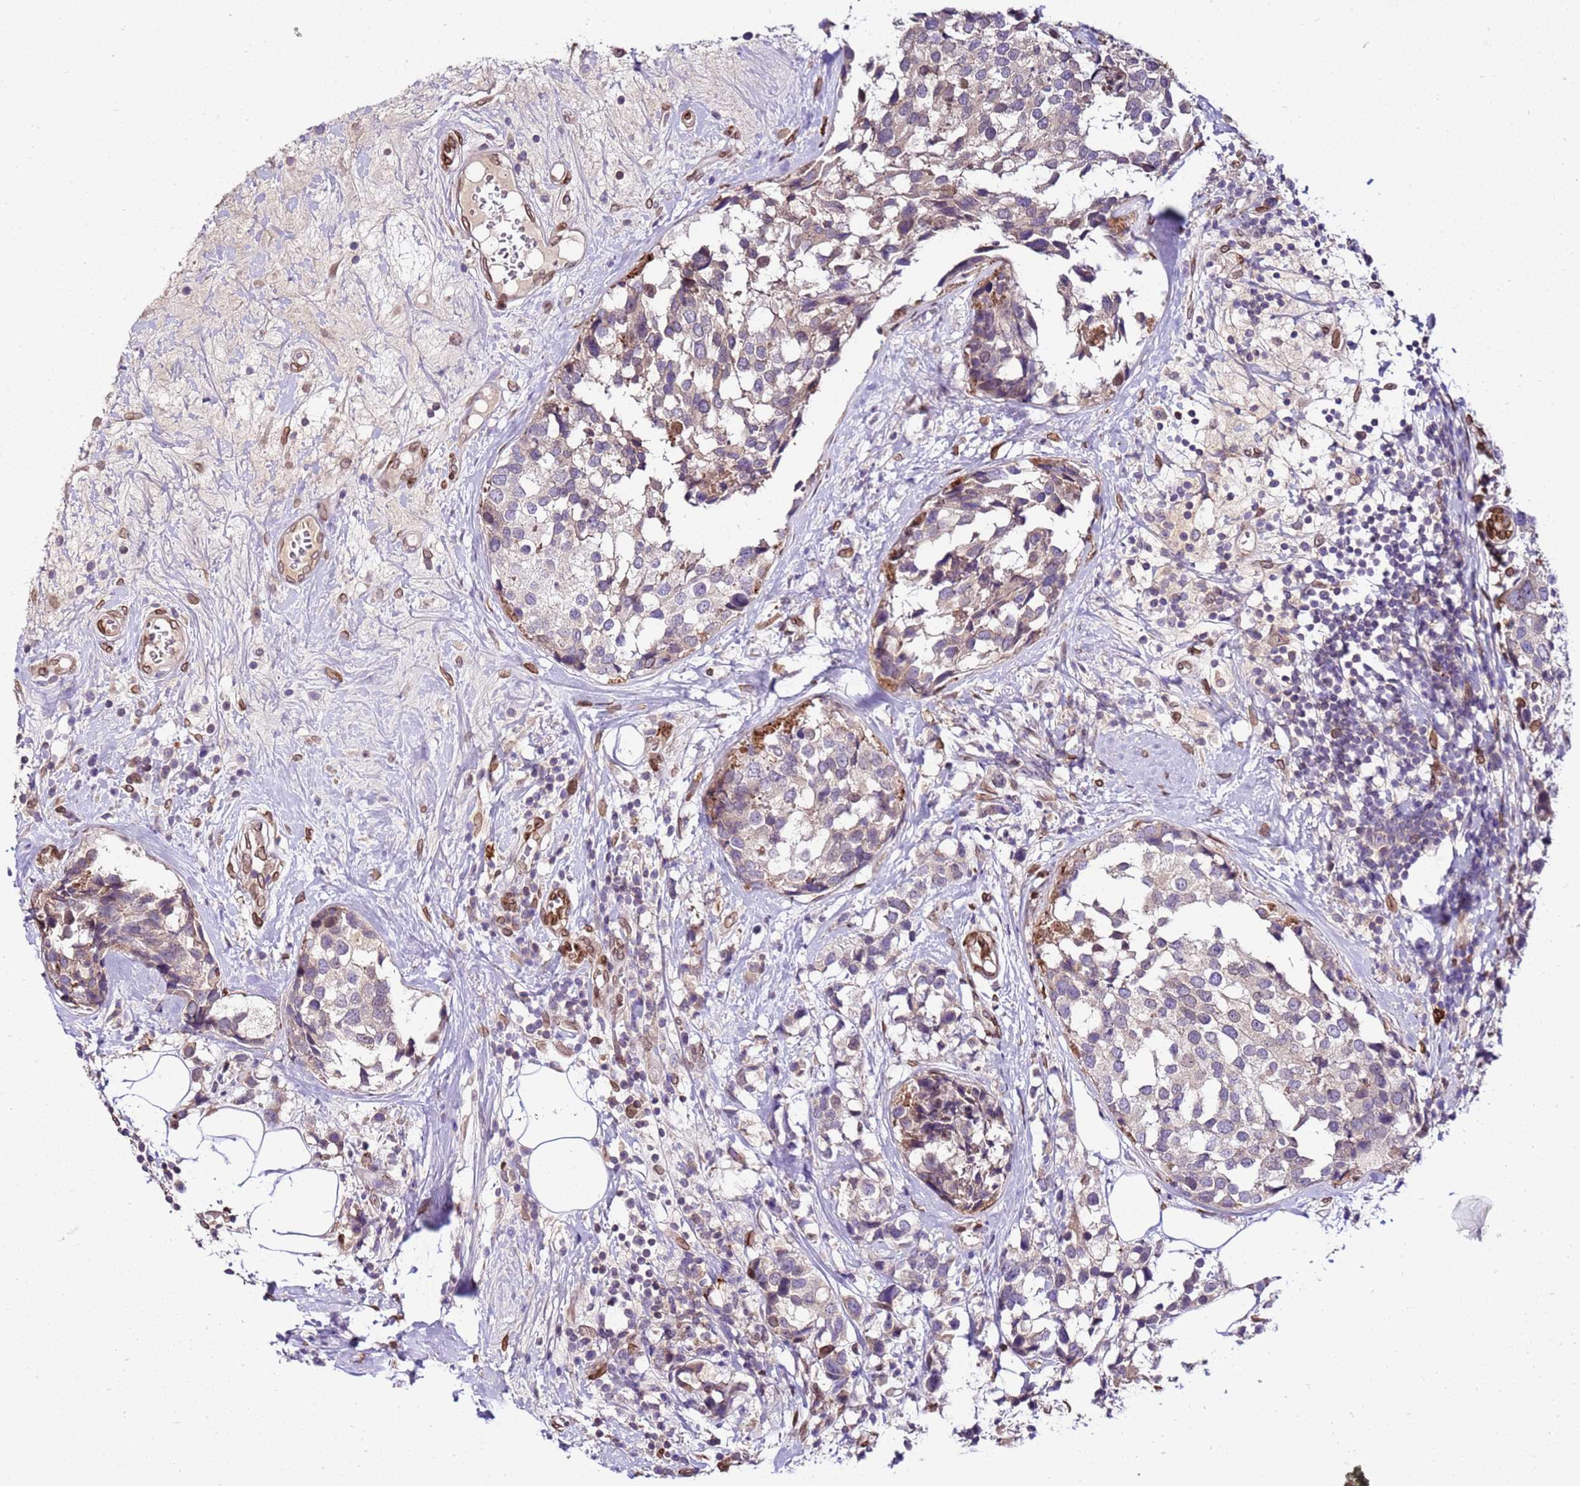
{"staining": {"intensity": "negative", "quantity": "none", "location": "none"}, "tissue": "breast cancer", "cell_type": "Tumor cells", "image_type": "cancer", "snomed": [{"axis": "morphology", "description": "Lobular carcinoma"}, {"axis": "topography", "description": "Breast"}], "caption": "DAB immunohistochemical staining of human lobular carcinoma (breast) exhibits no significant positivity in tumor cells.", "gene": "TMEM47", "patient": {"sex": "female", "age": 59}}